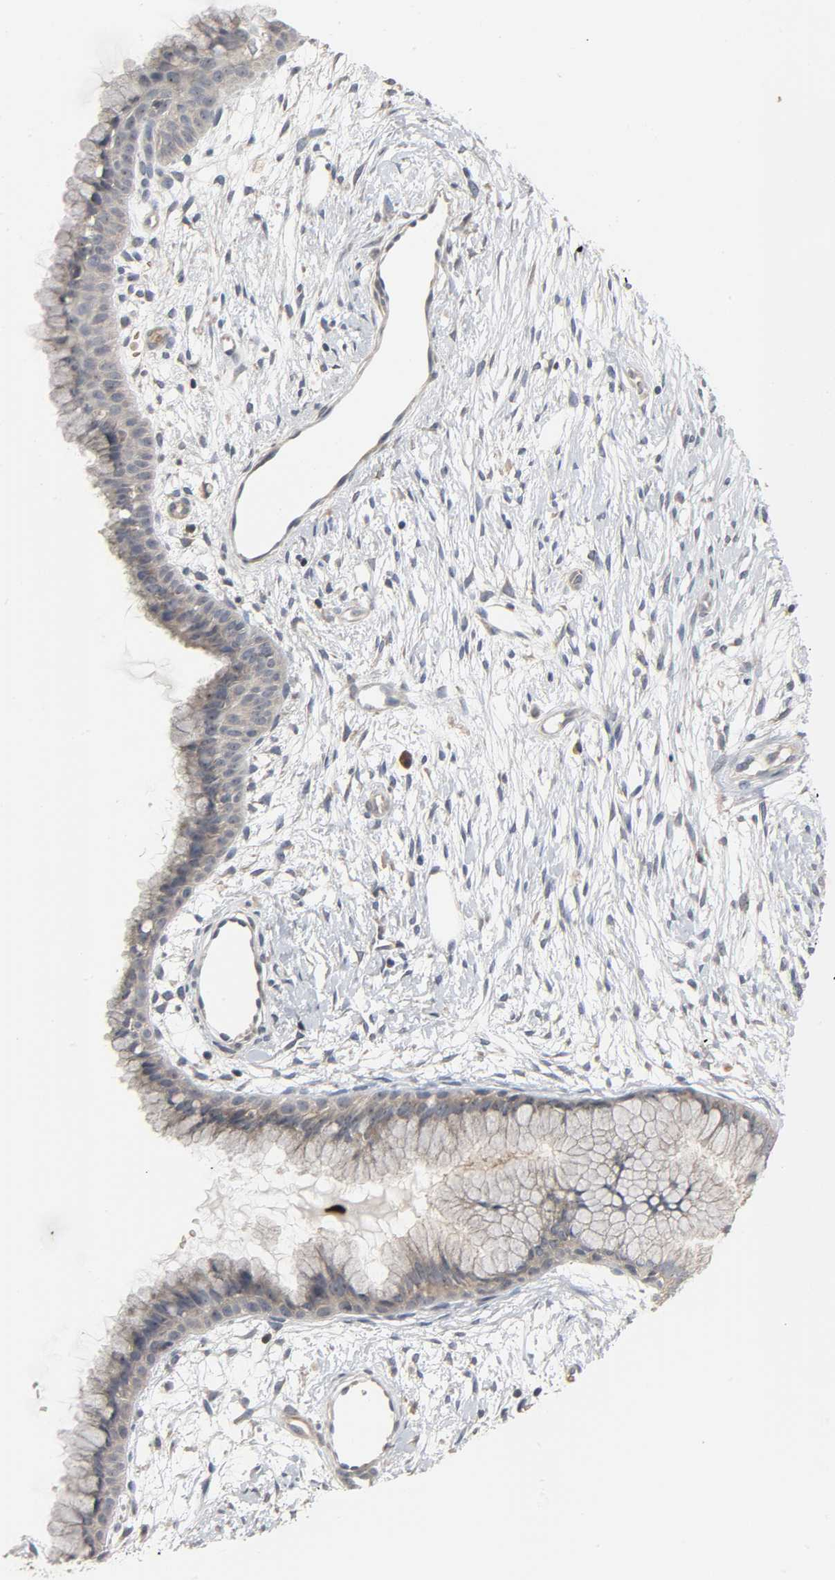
{"staining": {"intensity": "moderate", "quantity": ">75%", "location": "cytoplasmic/membranous"}, "tissue": "cervix", "cell_type": "Glandular cells", "image_type": "normal", "snomed": [{"axis": "morphology", "description": "Normal tissue, NOS"}, {"axis": "topography", "description": "Cervix"}], "caption": "Benign cervix displays moderate cytoplasmic/membranous staining in about >75% of glandular cells.", "gene": "PLEKHA2", "patient": {"sex": "female", "age": 39}}